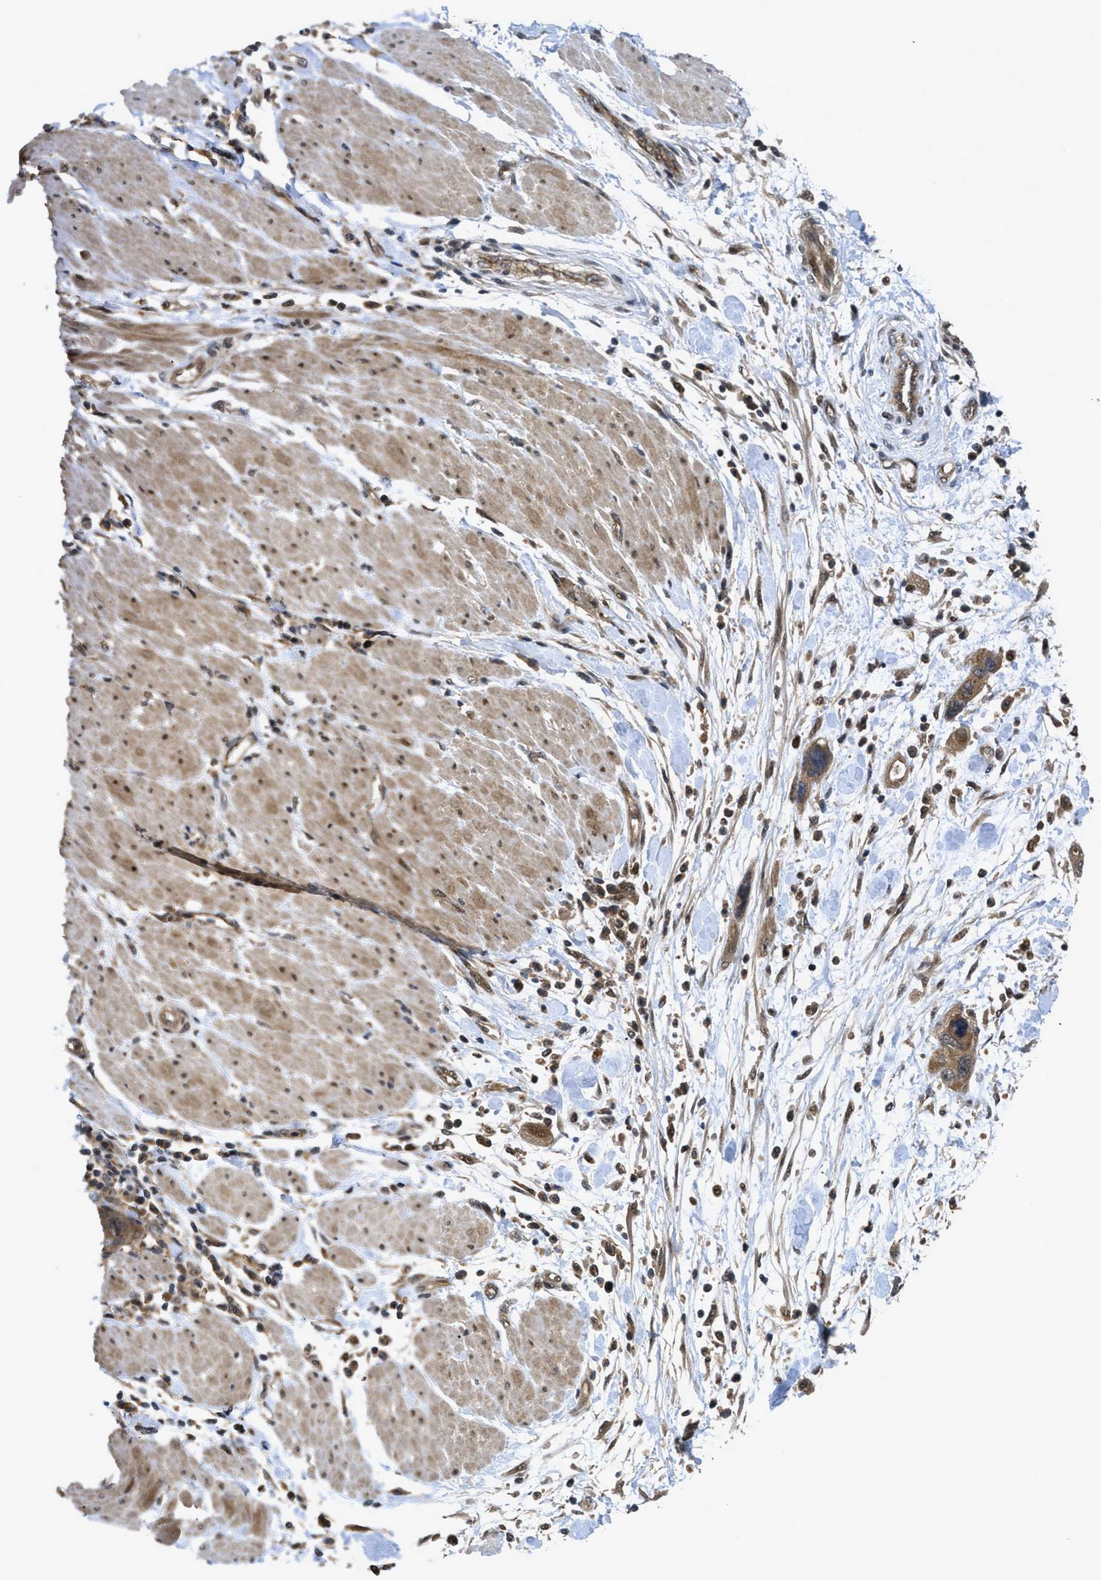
{"staining": {"intensity": "moderate", "quantity": ">75%", "location": "cytoplasmic/membranous"}, "tissue": "pancreatic cancer", "cell_type": "Tumor cells", "image_type": "cancer", "snomed": [{"axis": "morphology", "description": "Normal tissue, NOS"}, {"axis": "morphology", "description": "Adenocarcinoma, NOS"}, {"axis": "topography", "description": "Pancreas"}], "caption": "A brown stain shows moderate cytoplasmic/membranous positivity of a protein in pancreatic adenocarcinoma tumor cells. (Stains: DAB in brown, nuclei in blue, Microscopy: brightfield microscopy at high magnification).", "gene": "DNAJC28", "patient": {"sex": "female", "age": 71}}